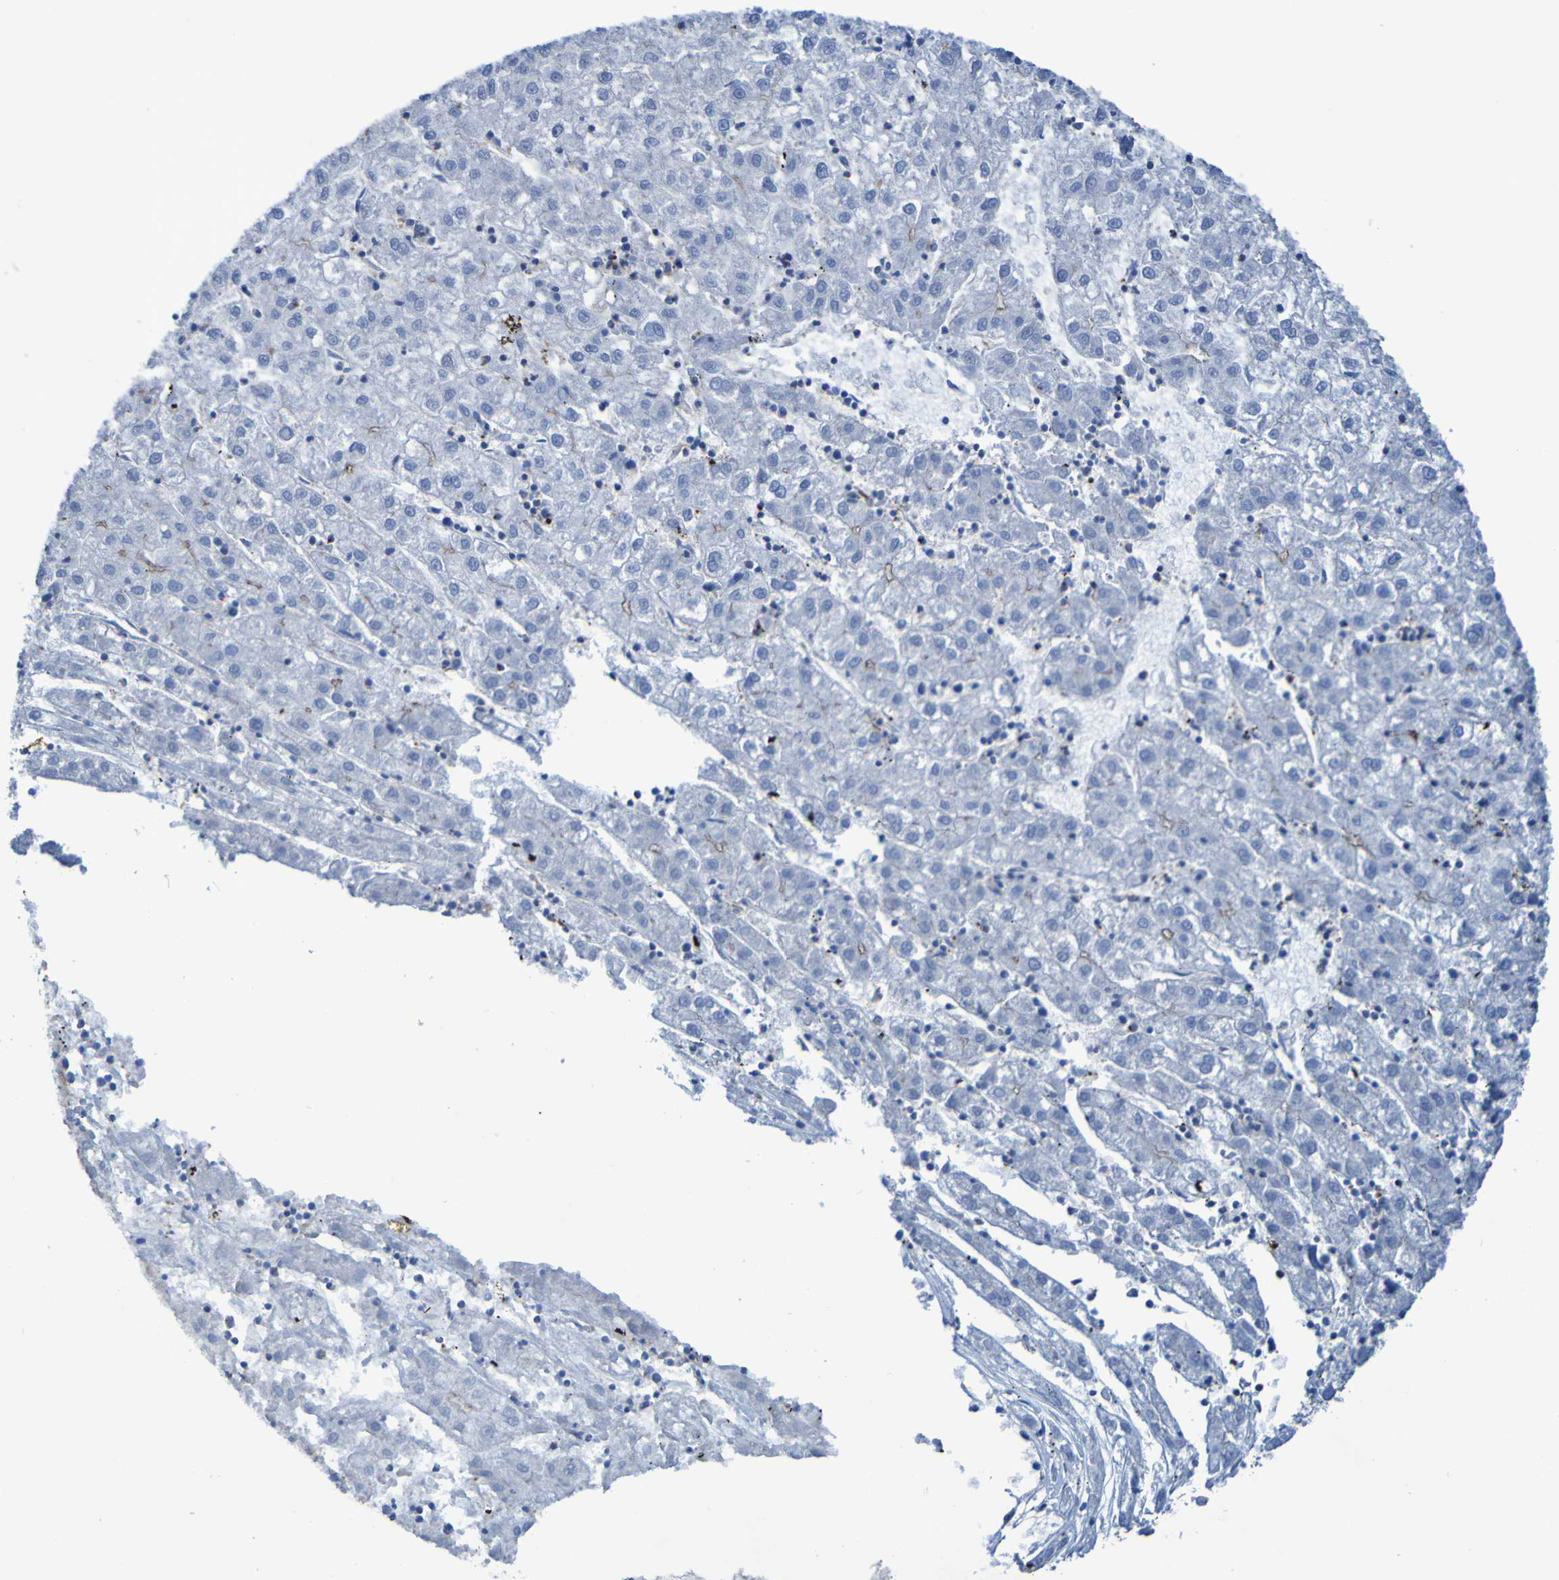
{"staining": {"intensity": "negative", "quantity": "none", "location": "none"}, "tissue": "liver cancer", "cell_type": "Tumor cells", "image_type": "cancer", "snomed": [{"axis": "morphology", "description": "Carcinoma, Hepatocellular, NOS"}, {"axis": "topography", "description": "Liver"}], "caption": "High power microscopy micrograph of an immunohistochemistry photomicrograph of liver cancer (hepatocellular carcinoma), revealing no significant staining in tumor cells.", "gene": "RNF182", "patient": {"sex": "male", "age": 72}}